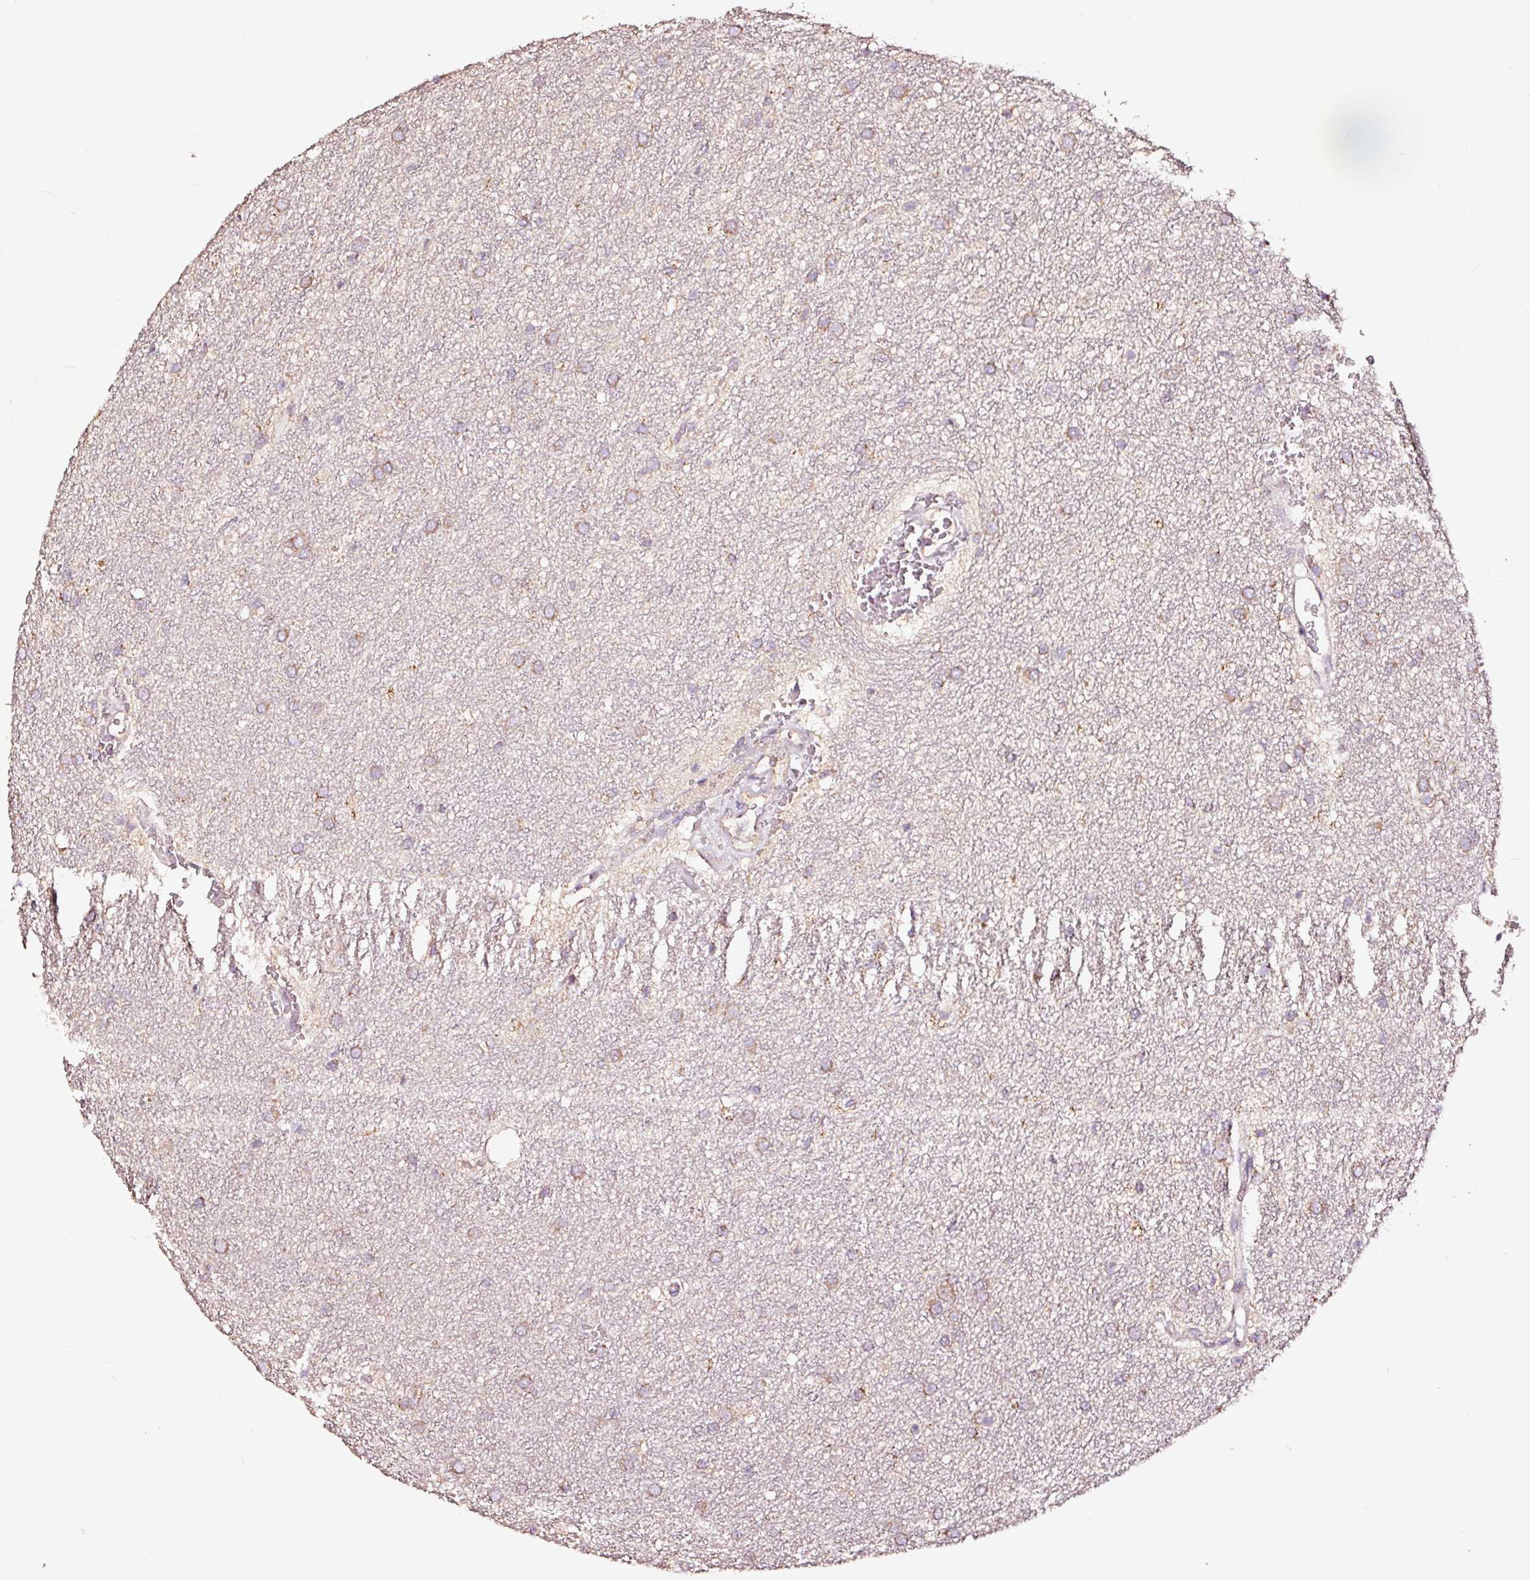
{"staining": {"intensity": "weak", "quantity": "25%-75%", "location": "cytoplasmic/membranous"}, "tissue": "glioma", "cell_type": "Tumor cells", "image_type": "cancer", "snomed": [{"axis": "morphology", "description": "Glioma, malignant, Low grade"}, {"axis": "topography", "description": "Cerebellum"}], "caption": "Immunohistochemistry staining of glioma, which exhibits low levels of weak cytoplasmic/membranous positivity in about 25%-75% of tumor cells indicating weak cytoplasmic/membranous protein expression. The staining was performed using DAB (brown) for protein detection and nuclei were counterstained in hematoxylin (blue).", "gene": "TPM1", "patient": {"sex": "female", "age": 5}}